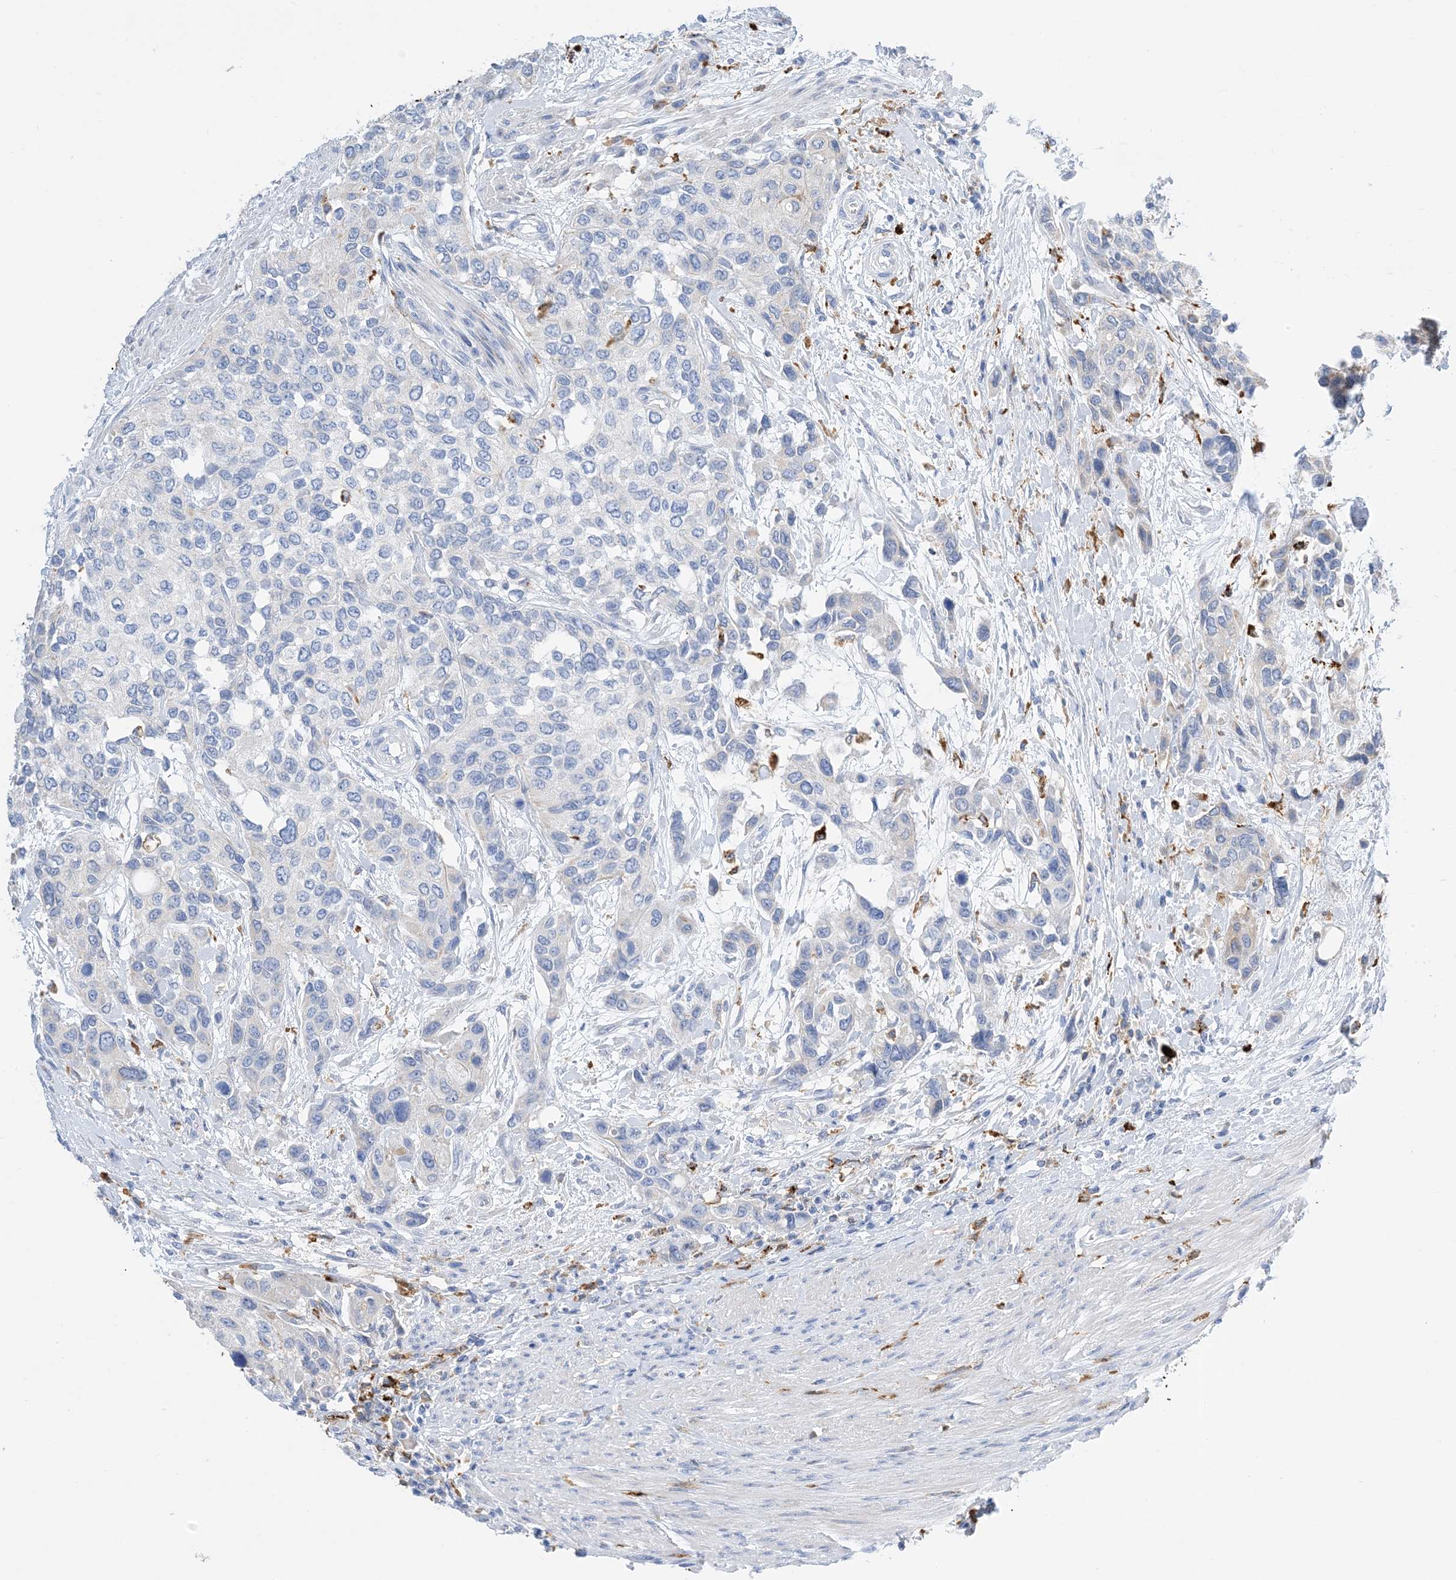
{"staining": {"intensity": "negative", "quantity": "none", "location": "none"}, "tissue": "urothelial cancer", "cell_type": "Tumor cells", "image_type": "cancer", "snomed": [{"axis": "morphology", "description": "Normal tissue, NOS"}, {"axis": "morphology", "description": "Urothelial carcinoma, High grade"}, {"axis": "topography", "description": "Vascular tissue"}, {"axis": "topography", "description": "Urinary bladder"}], "caption": "IHC histopathology image of high-grade urothelial carcinoma stained for a protein (brown), which displays no positivity in tumor cells.", "gene": "DPH3", "patient": {"sex": "female", "age": 56}}